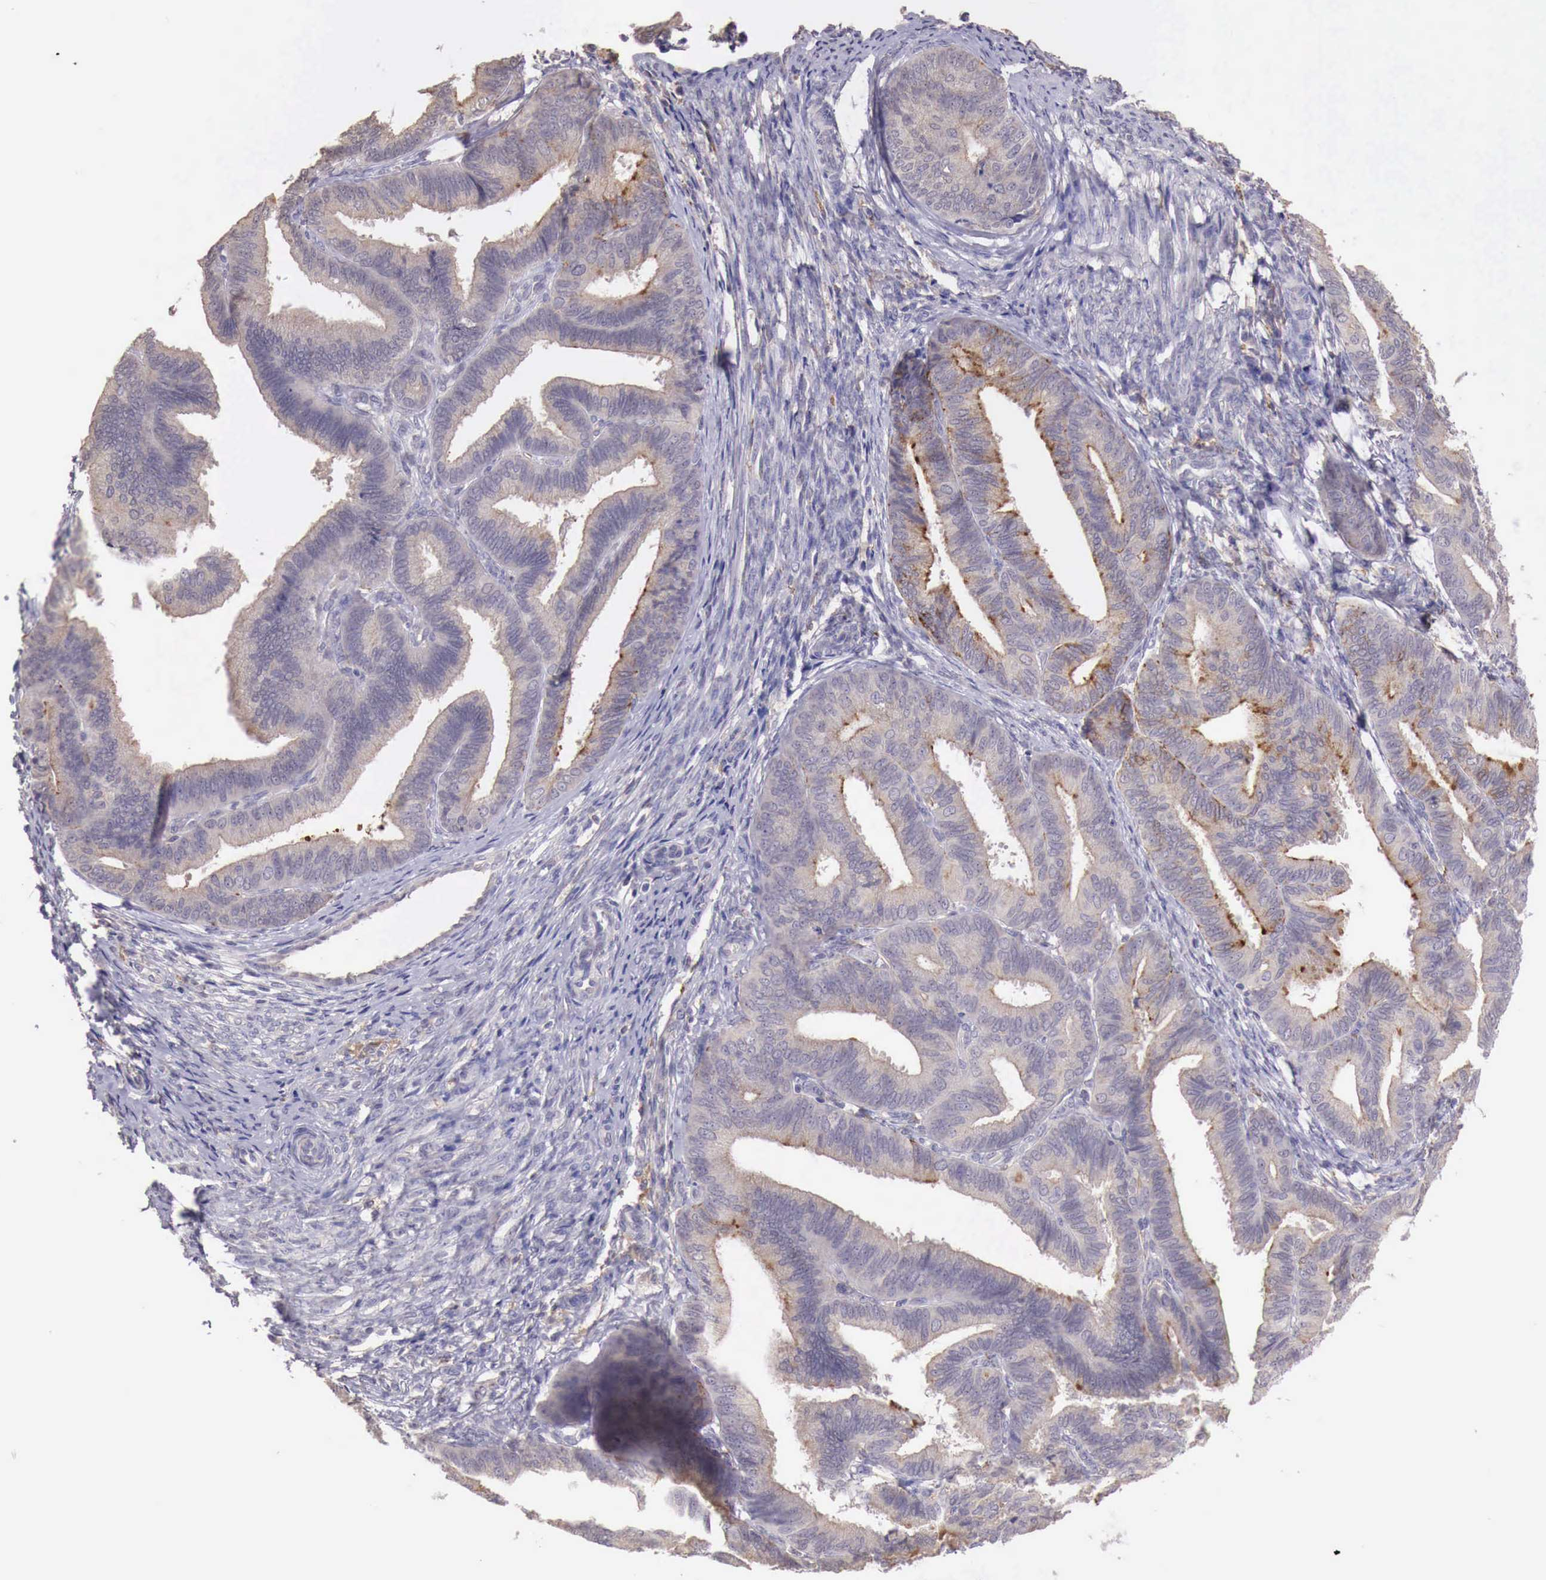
{"staining": {"intensity": "moderate", "quantity": "25%-75%", "location": "cytoplasmic/membranous"}, "tissue": "endometrial cancer", "cell_type": "Tumor cells", "image_type": "cancer", "snomed": [{"axis": "morphology", "description": "Adenocarcinoma, NOS"}, {"axis": "topography", "description": "Endometrium"}], "caption": "Immunohistochemistry (IHC) histopathology image of human endometrial cancer stained for a protein (brown), which demonstrates medium levels of moderate cytoplasmic/membranous positivity in approximately 25%-75% of tumor cells.", "gene": "CHRDL1", "patient": {"sex": "female", "age": 63}}